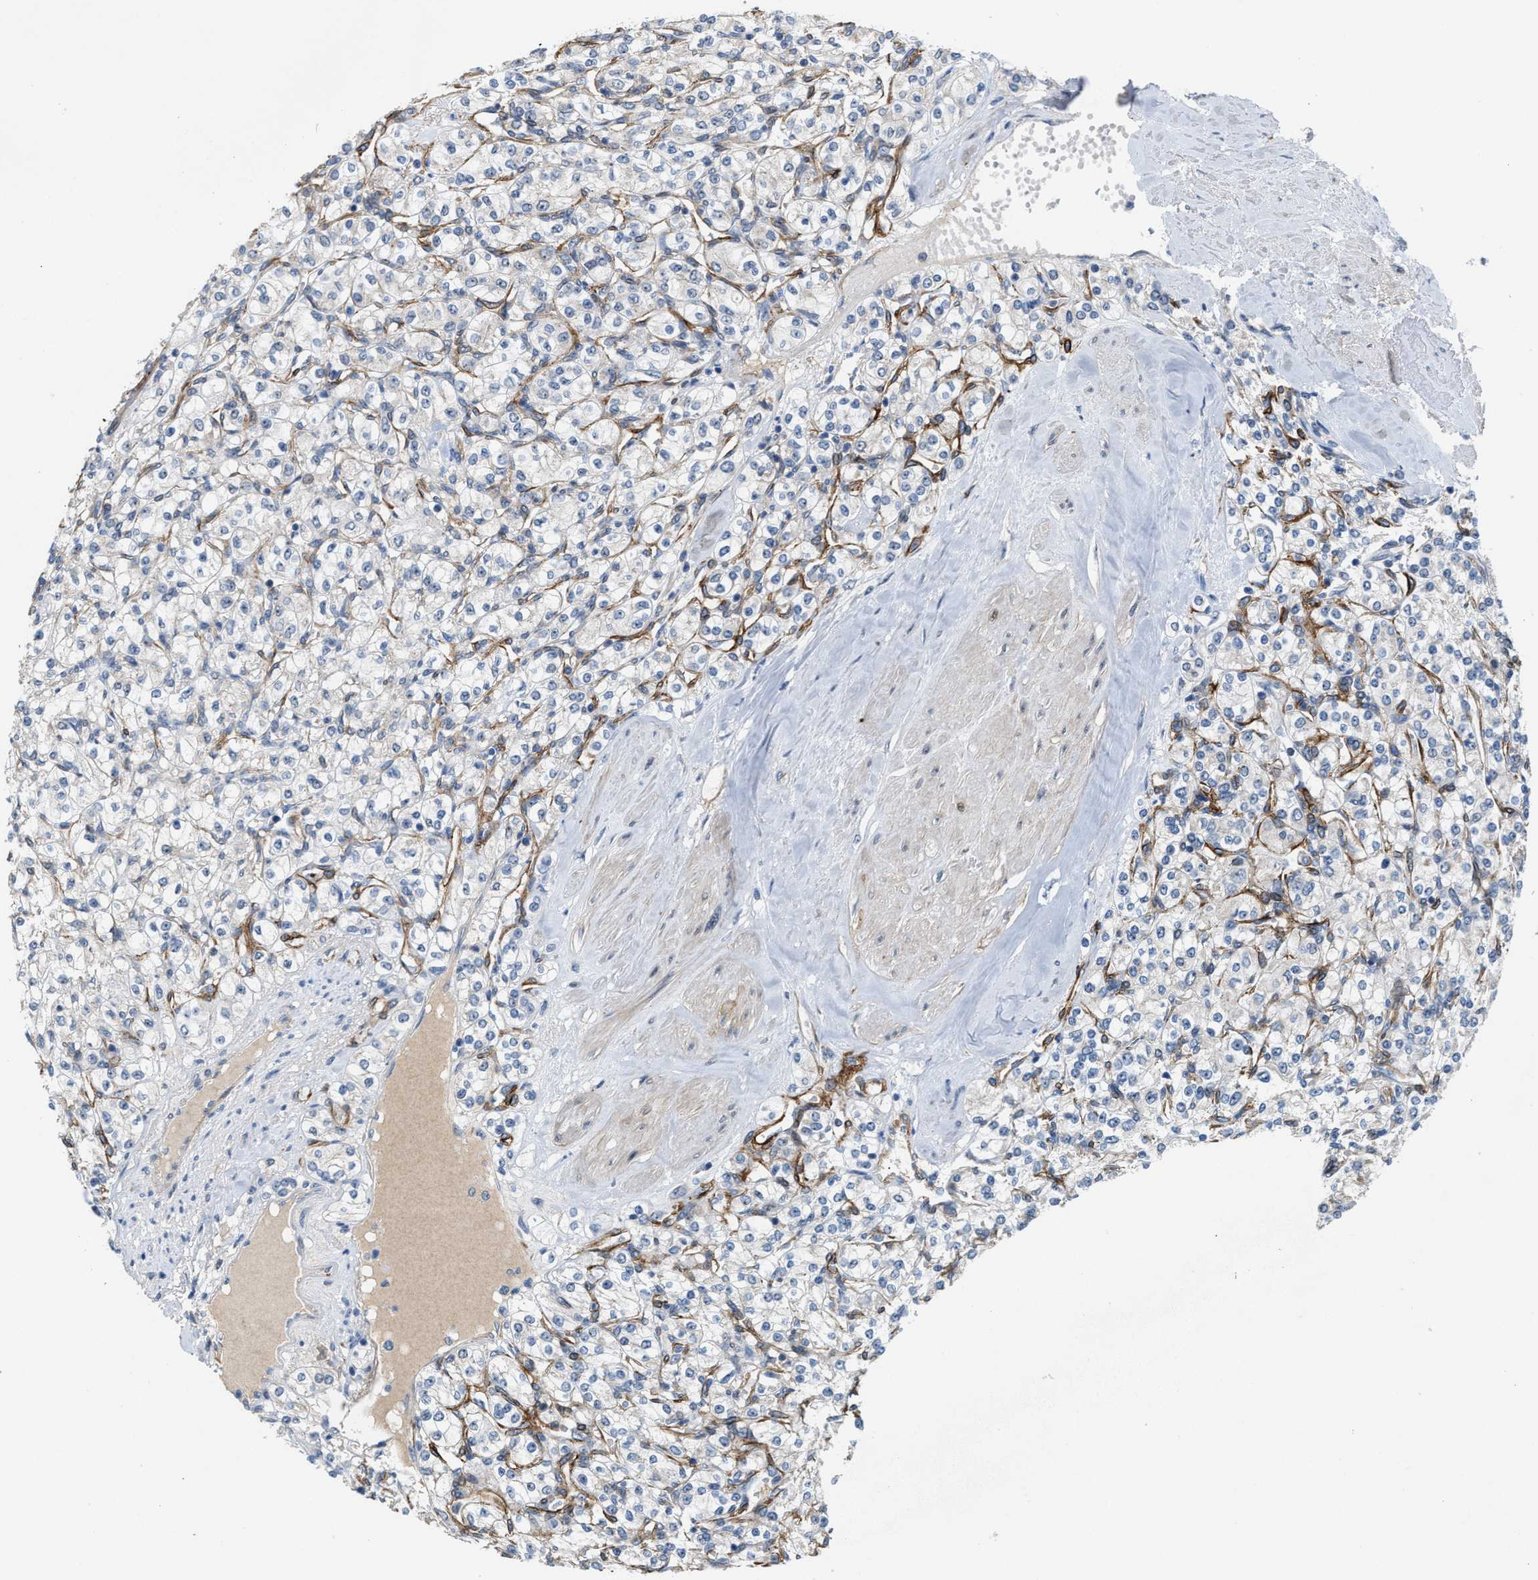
{"staining": {"intensity": "negative", "quantity": "none", "location": "none"}, "tissue": "renal cancer", "cell_type": "Tumor cells", "image_type": "cancer", "snomed": [{"axis": "morphology", "description": "Adenocarcinoma, NOS"}, {"axis": "topography", "description": "Kidney"}], "caption": "The histopathology image demonstrates no staining of tumor cells in renal cancer. Brightfield microscopy of immunohistochemistry stained with DAB (brown) and hematoxylin (blue), captured at high magnification.", "gene": "ZNF783", "patient": {"sex": "male", "age": 77}}